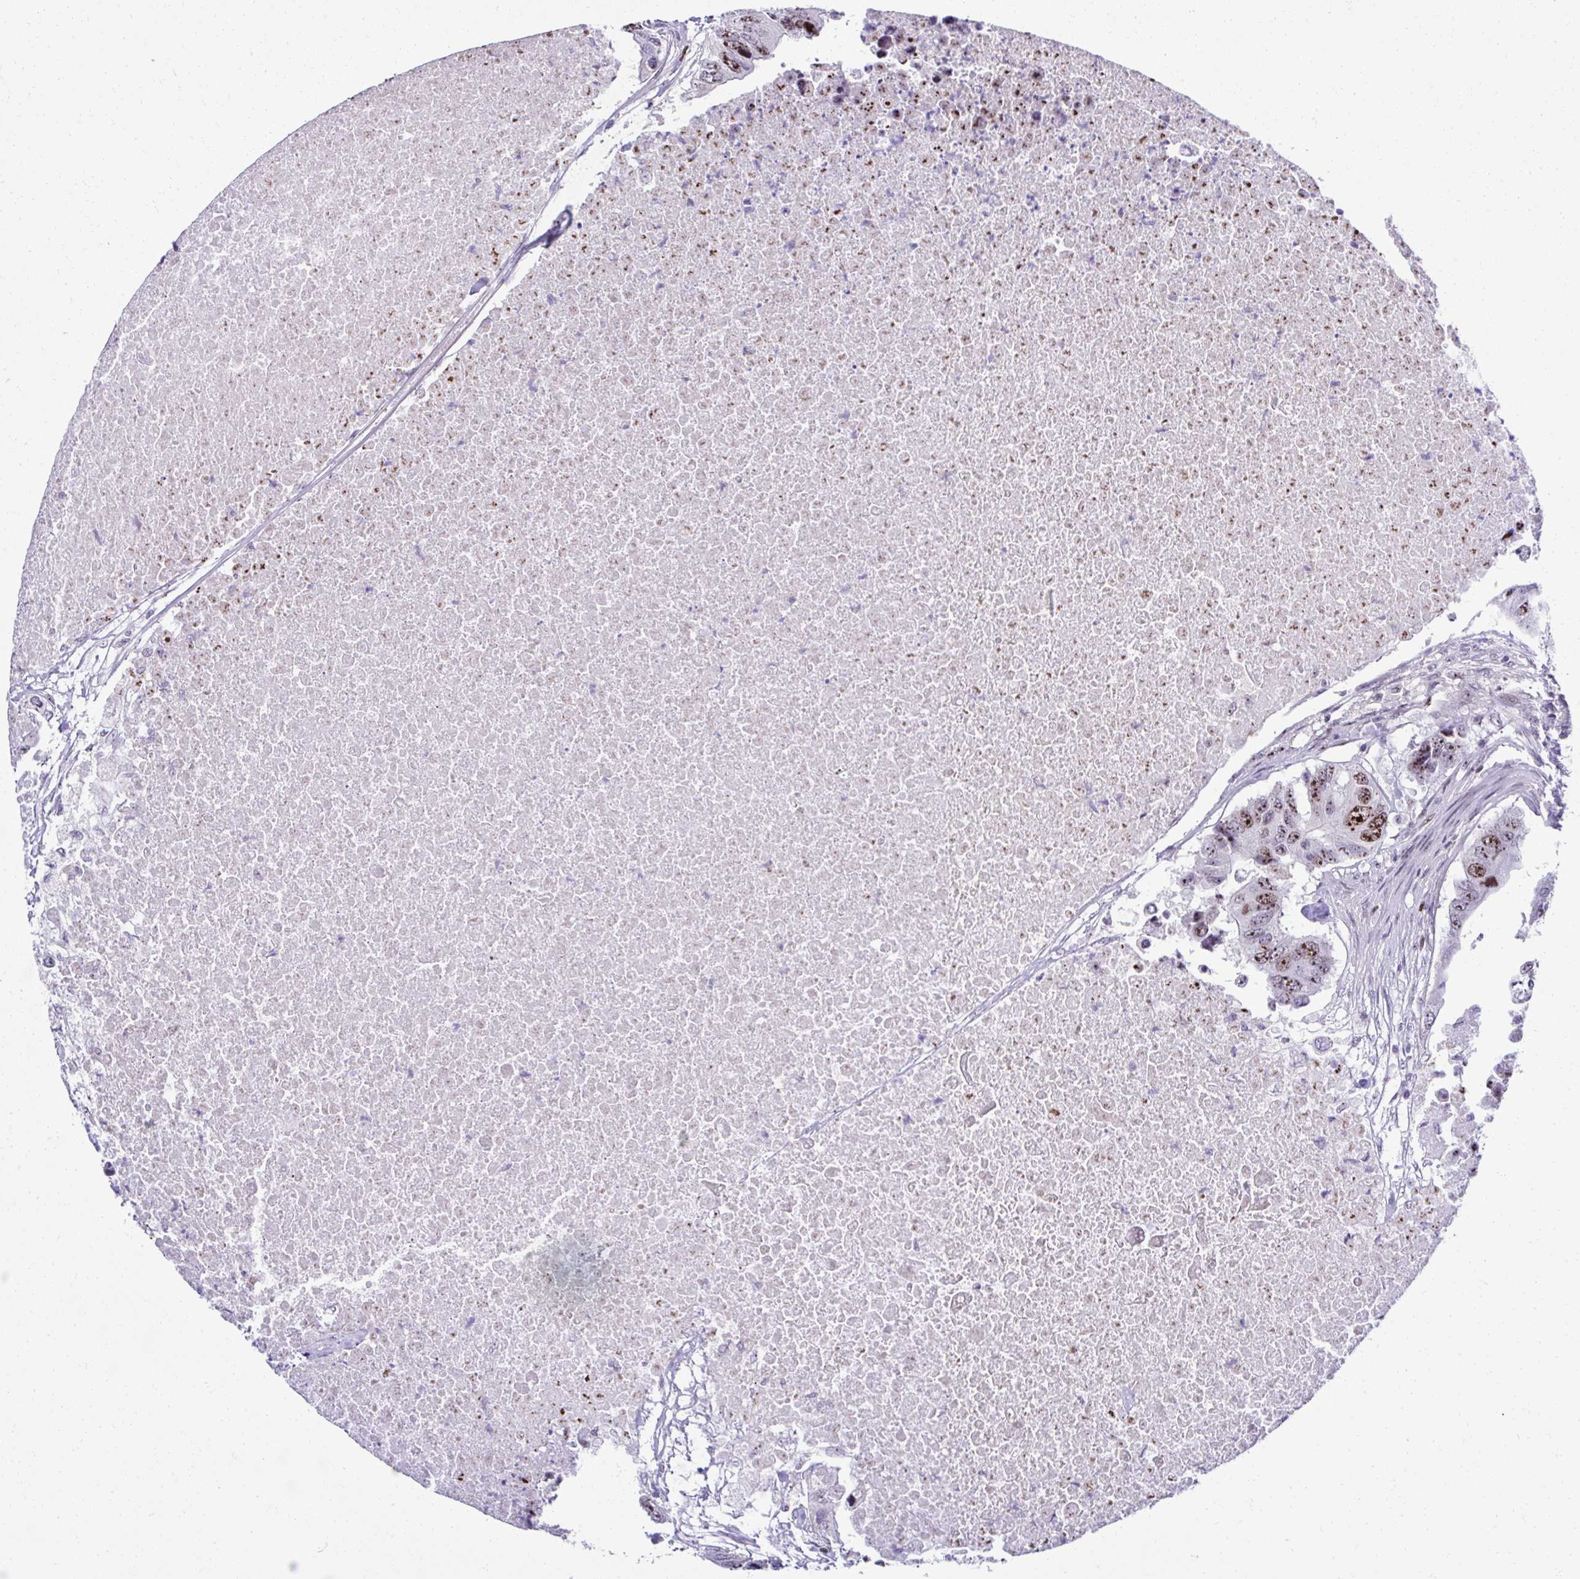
{"staining": {"intensity": "strong", "quantity": ">75%", "location": "nuclear"}, "tissue": "colorectal cancer", "cell_type": "Tumor cells", "image_type": "cancer", "snomed": [{"axis": "morphology", "description": "Adenocarcinoma, NOS"}, {"axis": "topography", "description": "Colon"}], "caption": "A high amount of strong nuclear expression is identified in approximately >75% of tumor cells in colorectal cancer tissue. (Stains: DAB in brown, nuclei in blue, Microscopy: brightfield microscopy at high magnification).", "gene": "CEP72", "patient": {"sex": "male", "age": 71}}